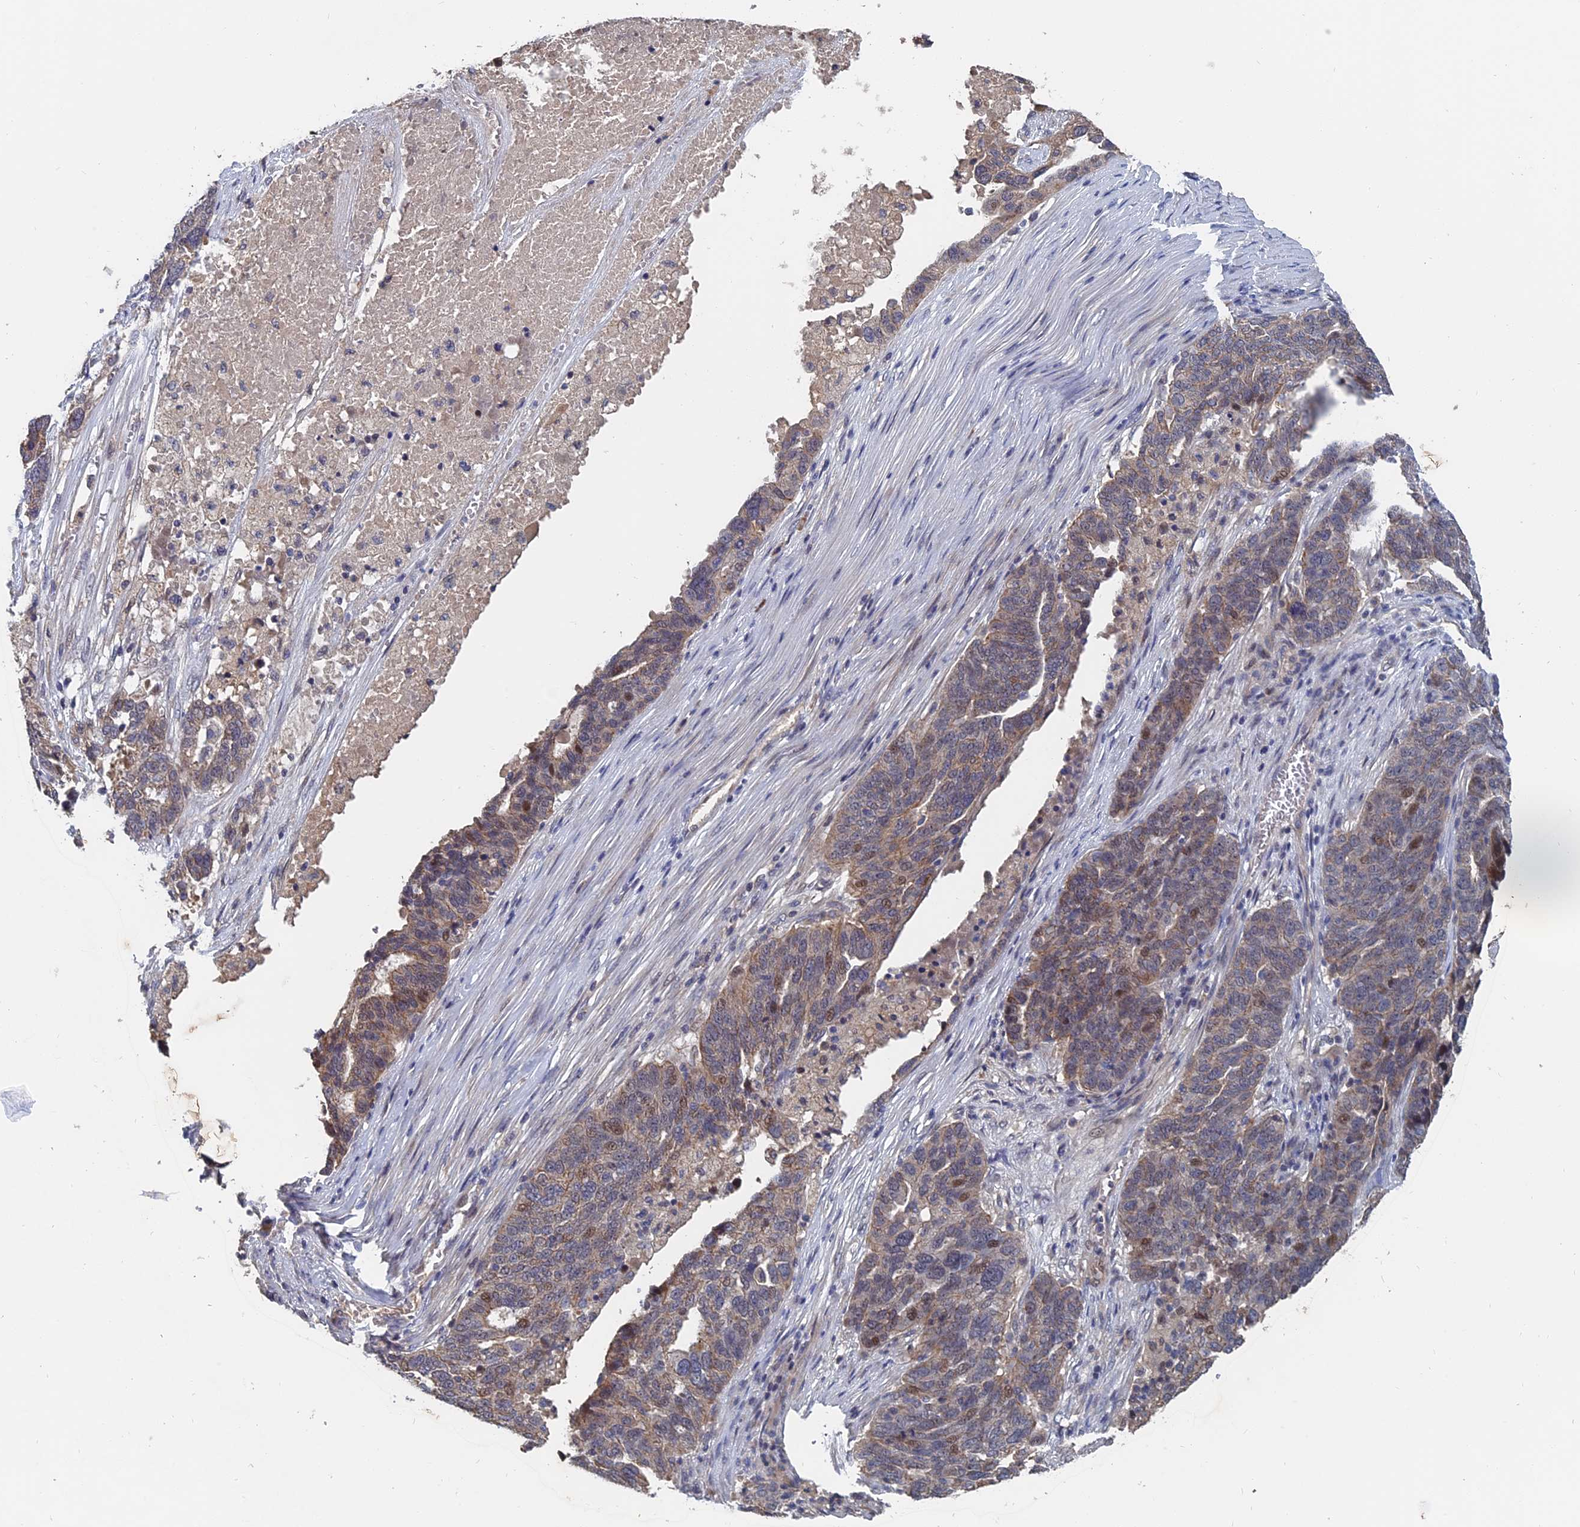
{"staining": {"intensity": "moderate", "quantity": "<25%", "location": "cytoplasmic/membranous,nuclear"}, "tissue": "ovarian cancer", "cell_type": "Tumor cells", "image_type": "cancer", "snomed": [{"axis": "morphology", "description": "Cystadenocarcinoma, serous, NOS"}, {"axis": "topography", "description": "Ovary"}], "caption": "Immunohistochemistry of human ovarian serous cystadenocarcinoma demonstrates low levels of moderate cytoplasmic/membranous and nuclear expression in approximately <25% of tumor cells.", "gene": "SLC33A1", "patient": {"sex": "female", "age": 59}}